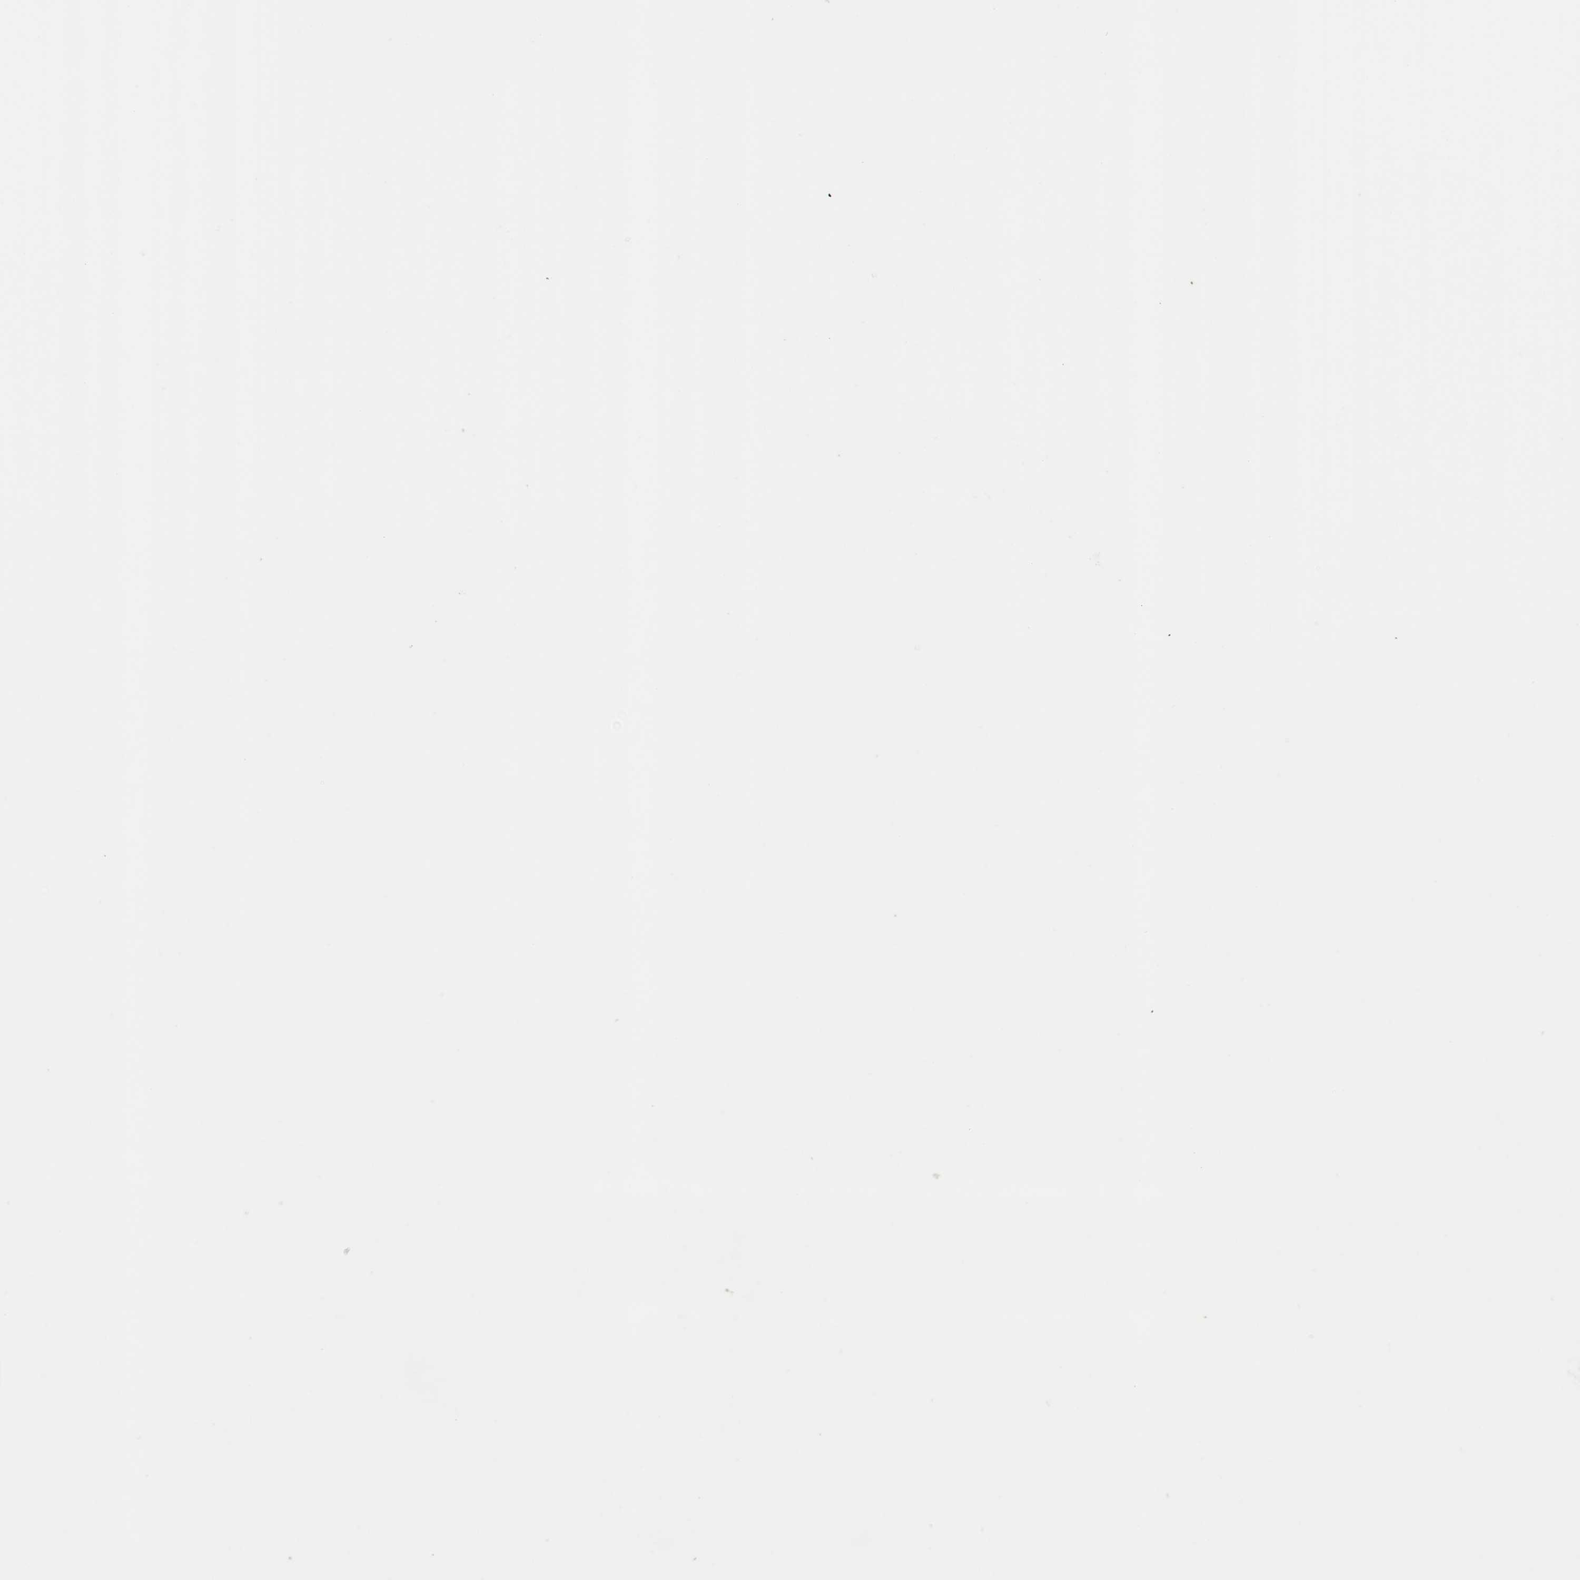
{"staining": {"intensity": "moderate", "quantity": ">75%", "location": "cytoplasmic/membranous,nuclear"}, "tissue": "ovarian cancer", "cell_type": "Tumor cells", "image_type": "cancer", "snomed": [{"axis": "morphology", "description": "Cystadenocarcinoma, mucinous, NOS"}, {"axis": "topography", "description": "Ovary"}], "caption": "Ovarian cancer (mucinous cystadenocarcinoma) stained for a protein (brown) shows moderate cytoplasmic/membranous and nuclear positive positivity in approximately >75% of tumor cells.", "gene": "SLITRK5", "patient": {"sex": "female", "age": 37}}